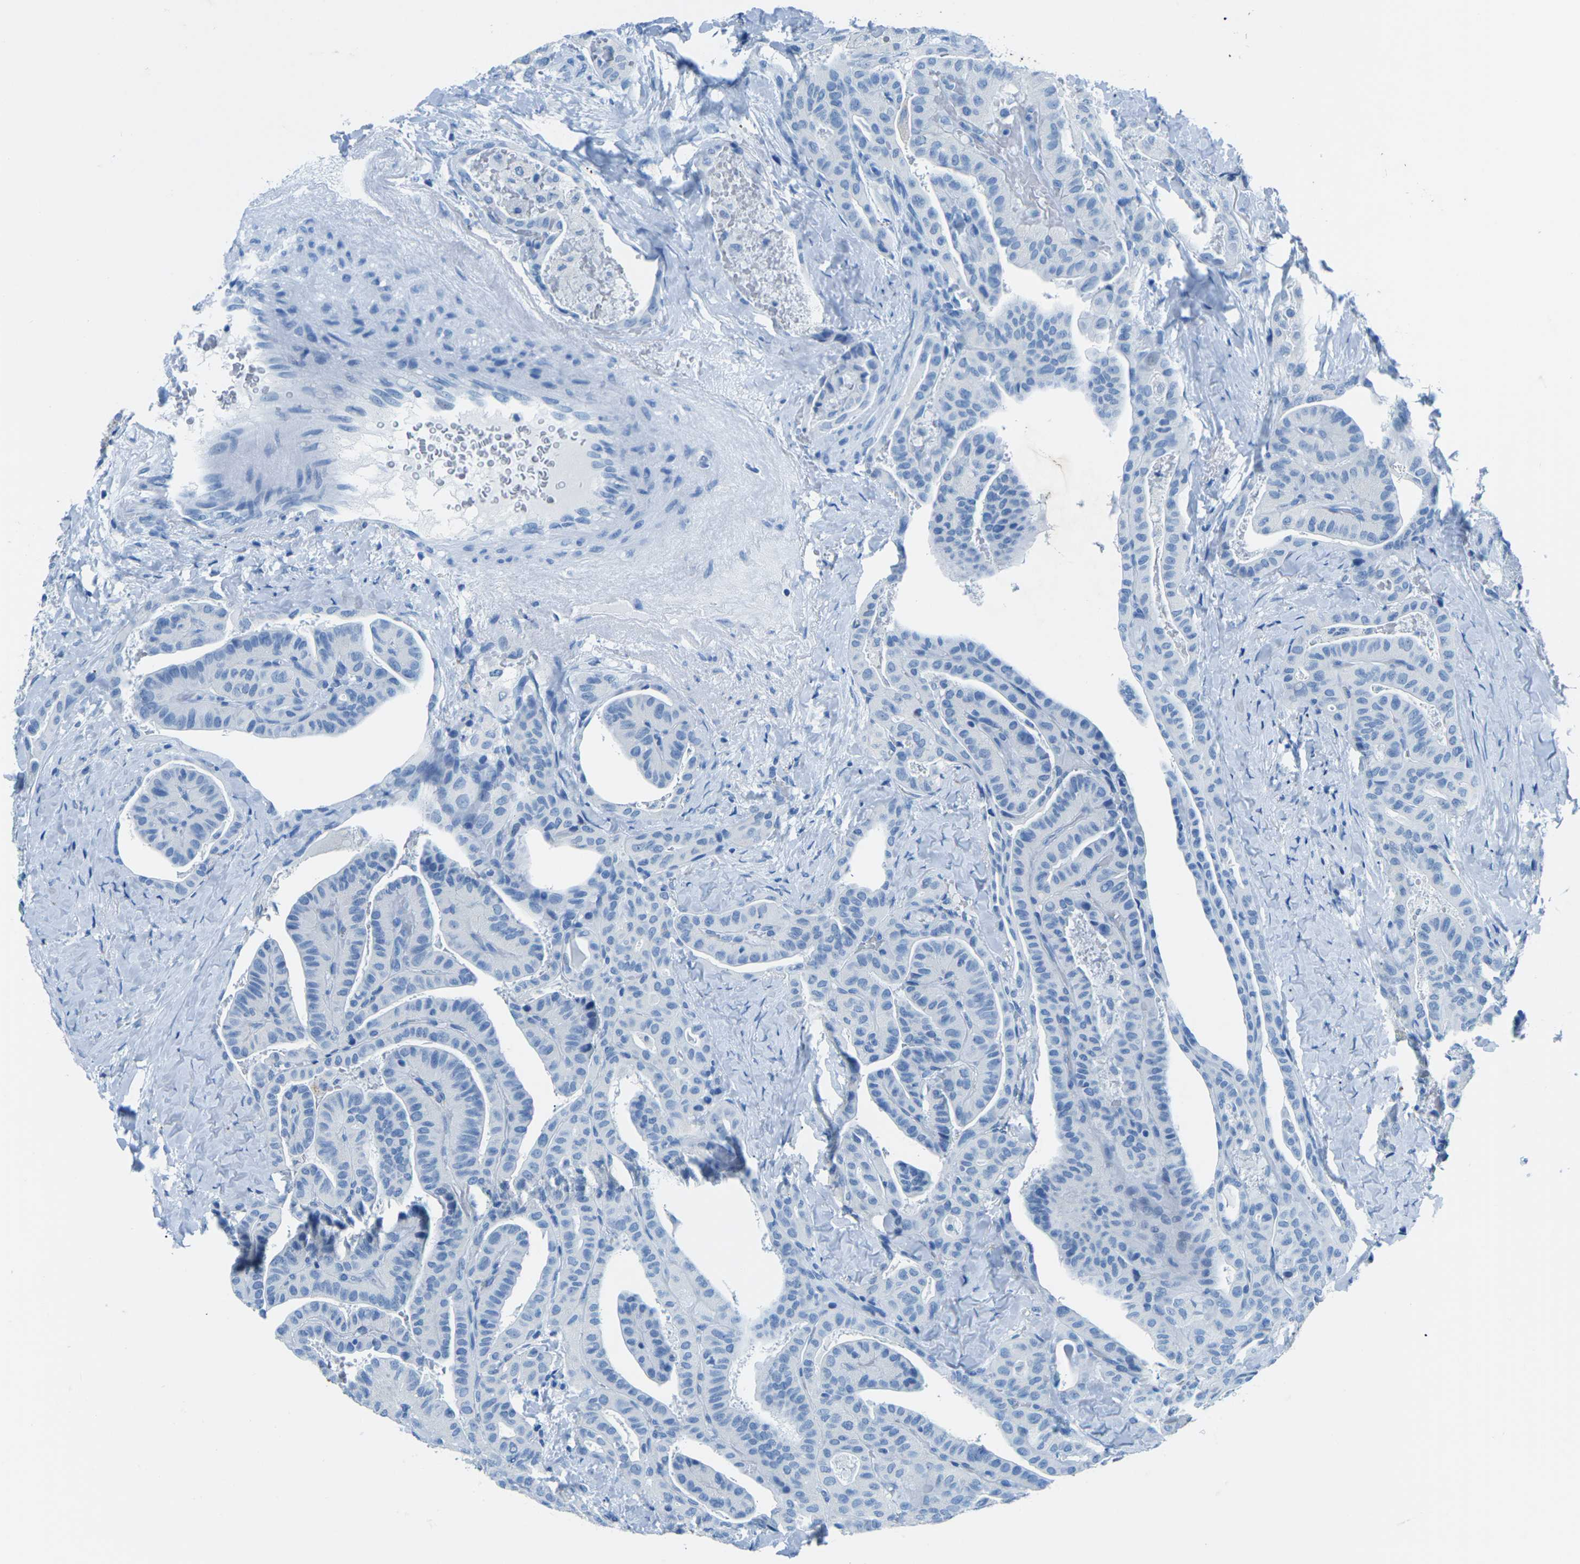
{"staining": {"intensity": "negative", "quantity": "none", "location": "none"}, "tissue": "thyroid cancer", "cell_type": "Tumor cells", "image_type": "cancer", "snomed": [{"axis": "morphology", "description": "Papillary adenocarcinoma, NOS"}, {"axis": "topography", "description": "Thyroid gland"}], "caption": "An immunohistochemistry (IHC) photomicrograph of papillary adenocarcinoma (thyroid) is shown. There is no staining in tumor cells of papillary adenocarcinoma (thyroid).", "gene": "MYH8", "patient": {"sex": "male", "age": 77}}